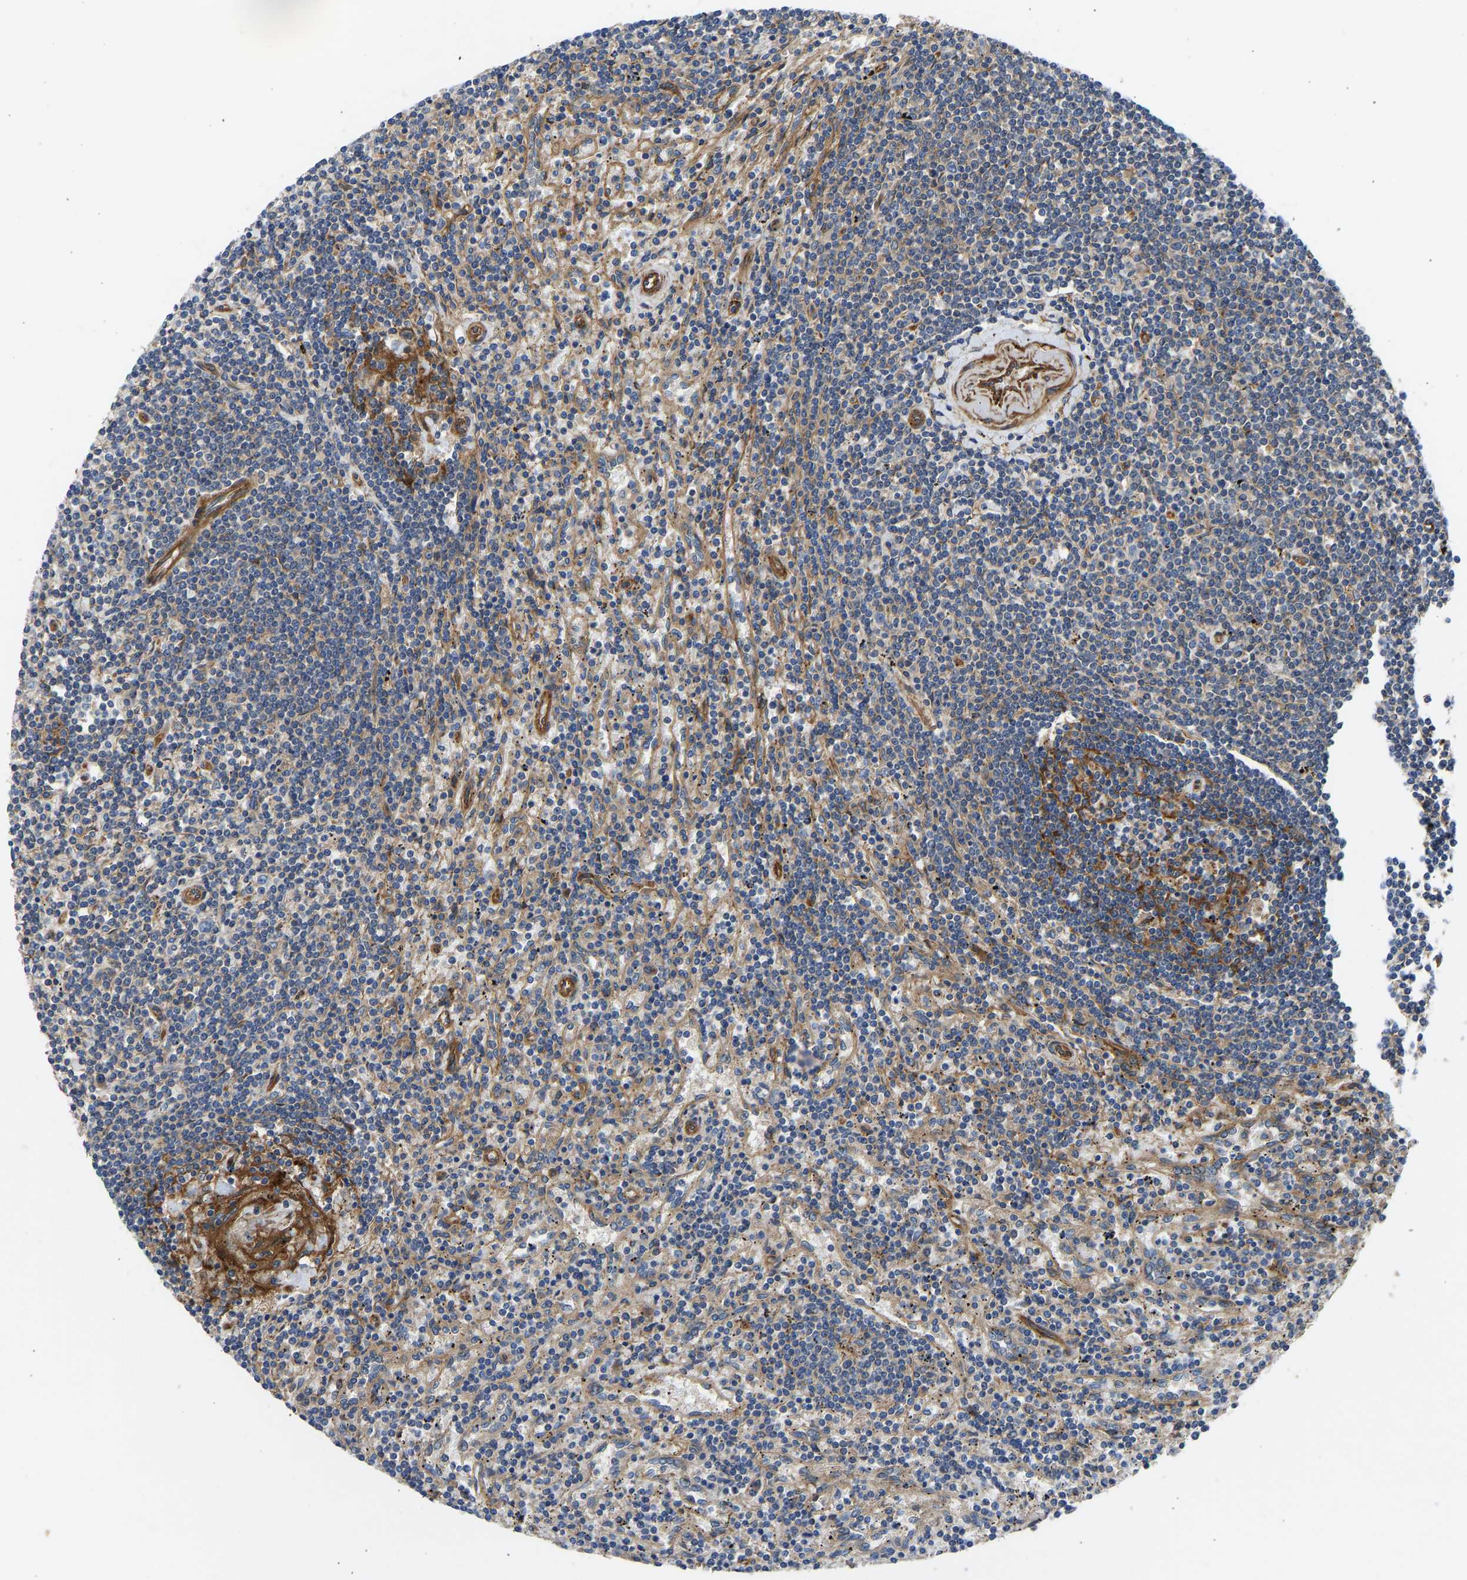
{"staining": {"intensity": "moderate", "quantity": "<25%", "location": "cytoplasmic/membranous"}, "tissue": "lymphoma", "cell_type": "Tumor cells", "image_type": "cancer", "snomed": [{"axis": "morphology", "description": "Malignant lymphoma, non-Hodgkin's type, Low grade"}, {"axis": "topography", "description": "Spleen"}], "caption": "The immunohistochemical stain labels moderate cytoplasmic/membranous staining in tumor cells of low-grade malignant lymphoma, non-Hodgkin's type tissue.", "gene": "MYO1C", "patient": {"sex": "male", "age": 76}}